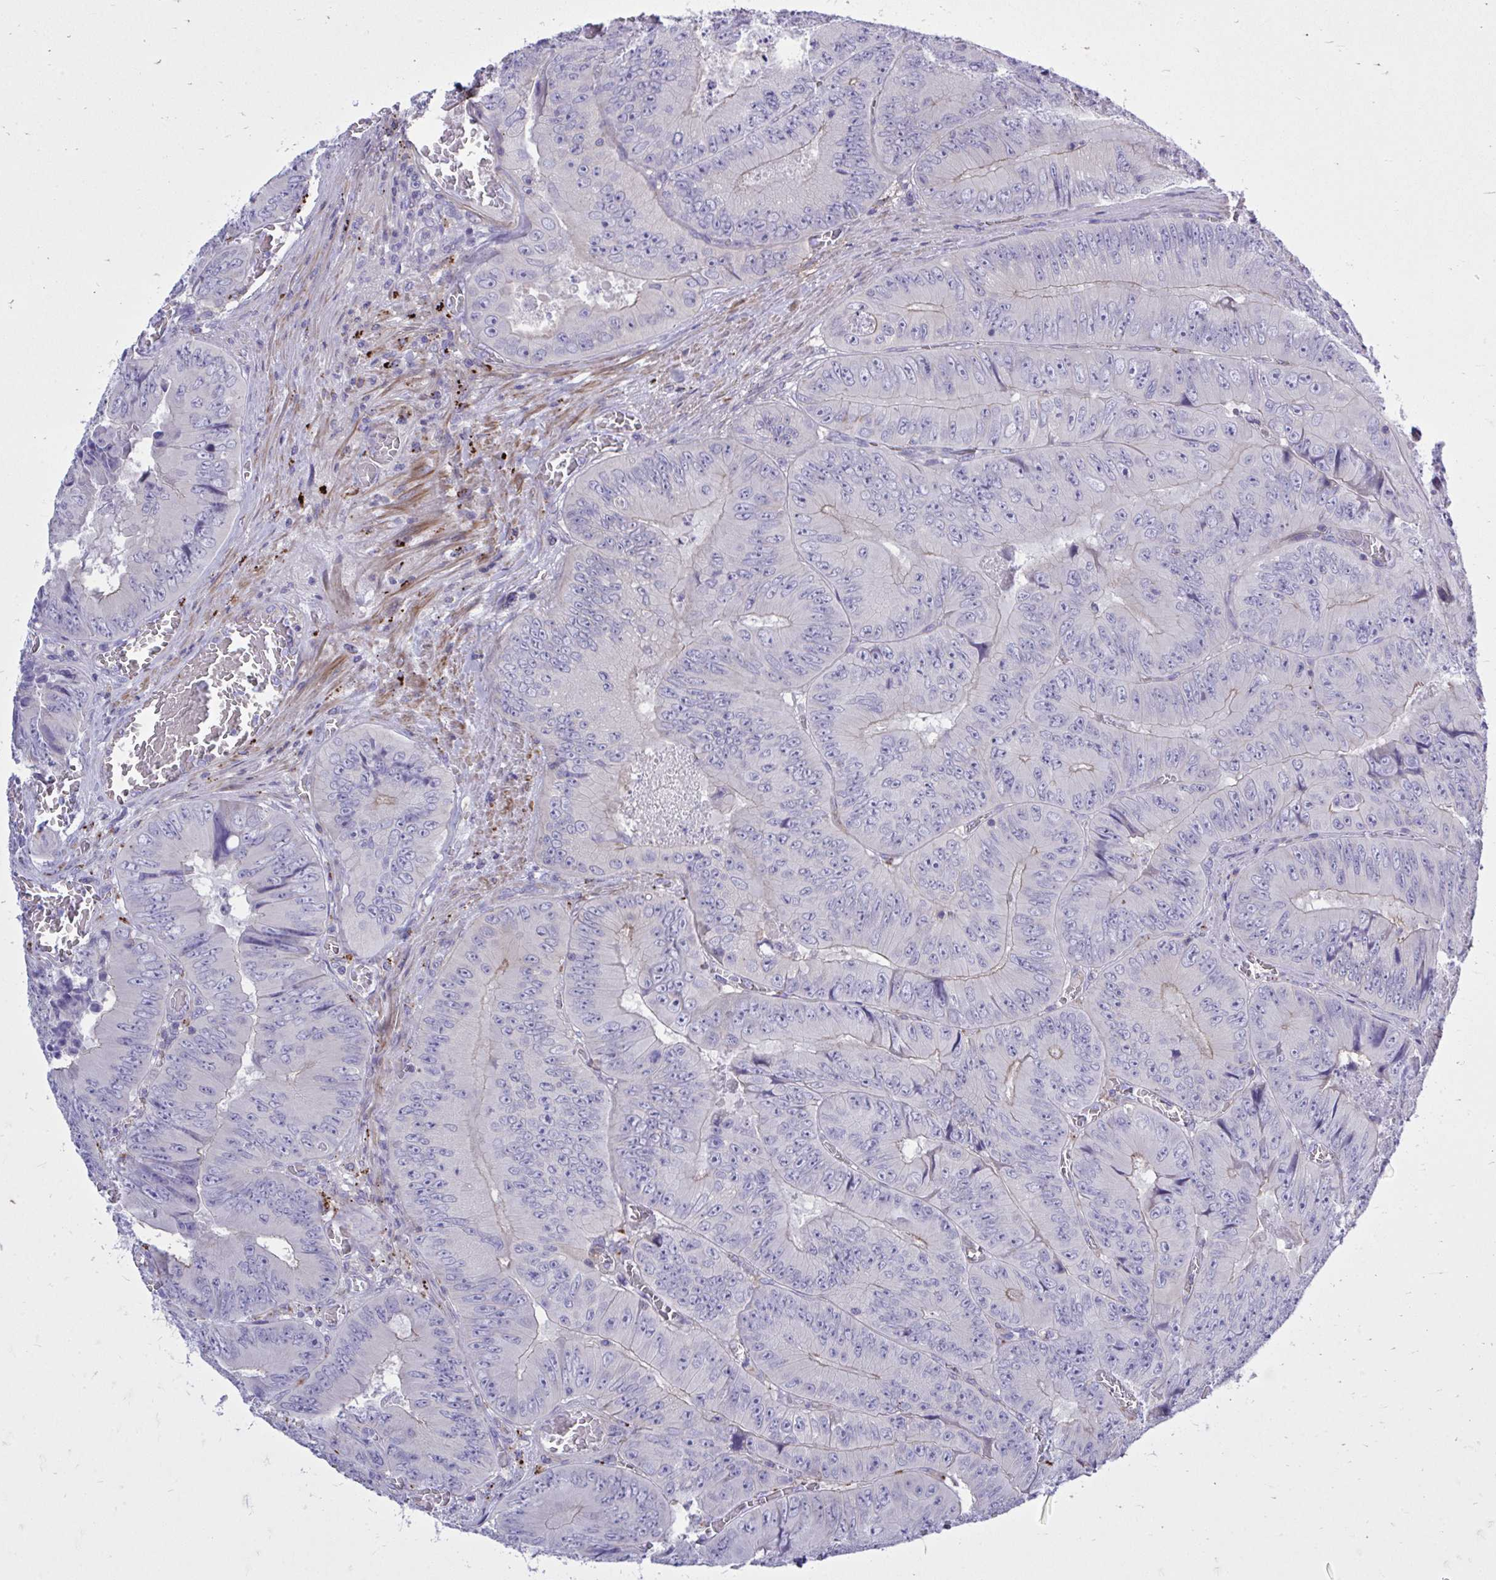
{"staining": {"intensity": "negative", "quantity": "none", "location": "none"}, "tissue": "colorectal cancer", "cell_type": "Tumor cells", "image_type": "cancer", "snomed": [{"axis": "morphology", "description": "Adenocarcinoma, NOS"}, {"axis": "topography", "description": "Colon"}], "caption": "DAB immunohistochemical staining of colorectal adenocarcinoma reveals no significant expression in tumor cells.", "gene": "TP53I11", "patient": {"sex": "female", "age": 84}}